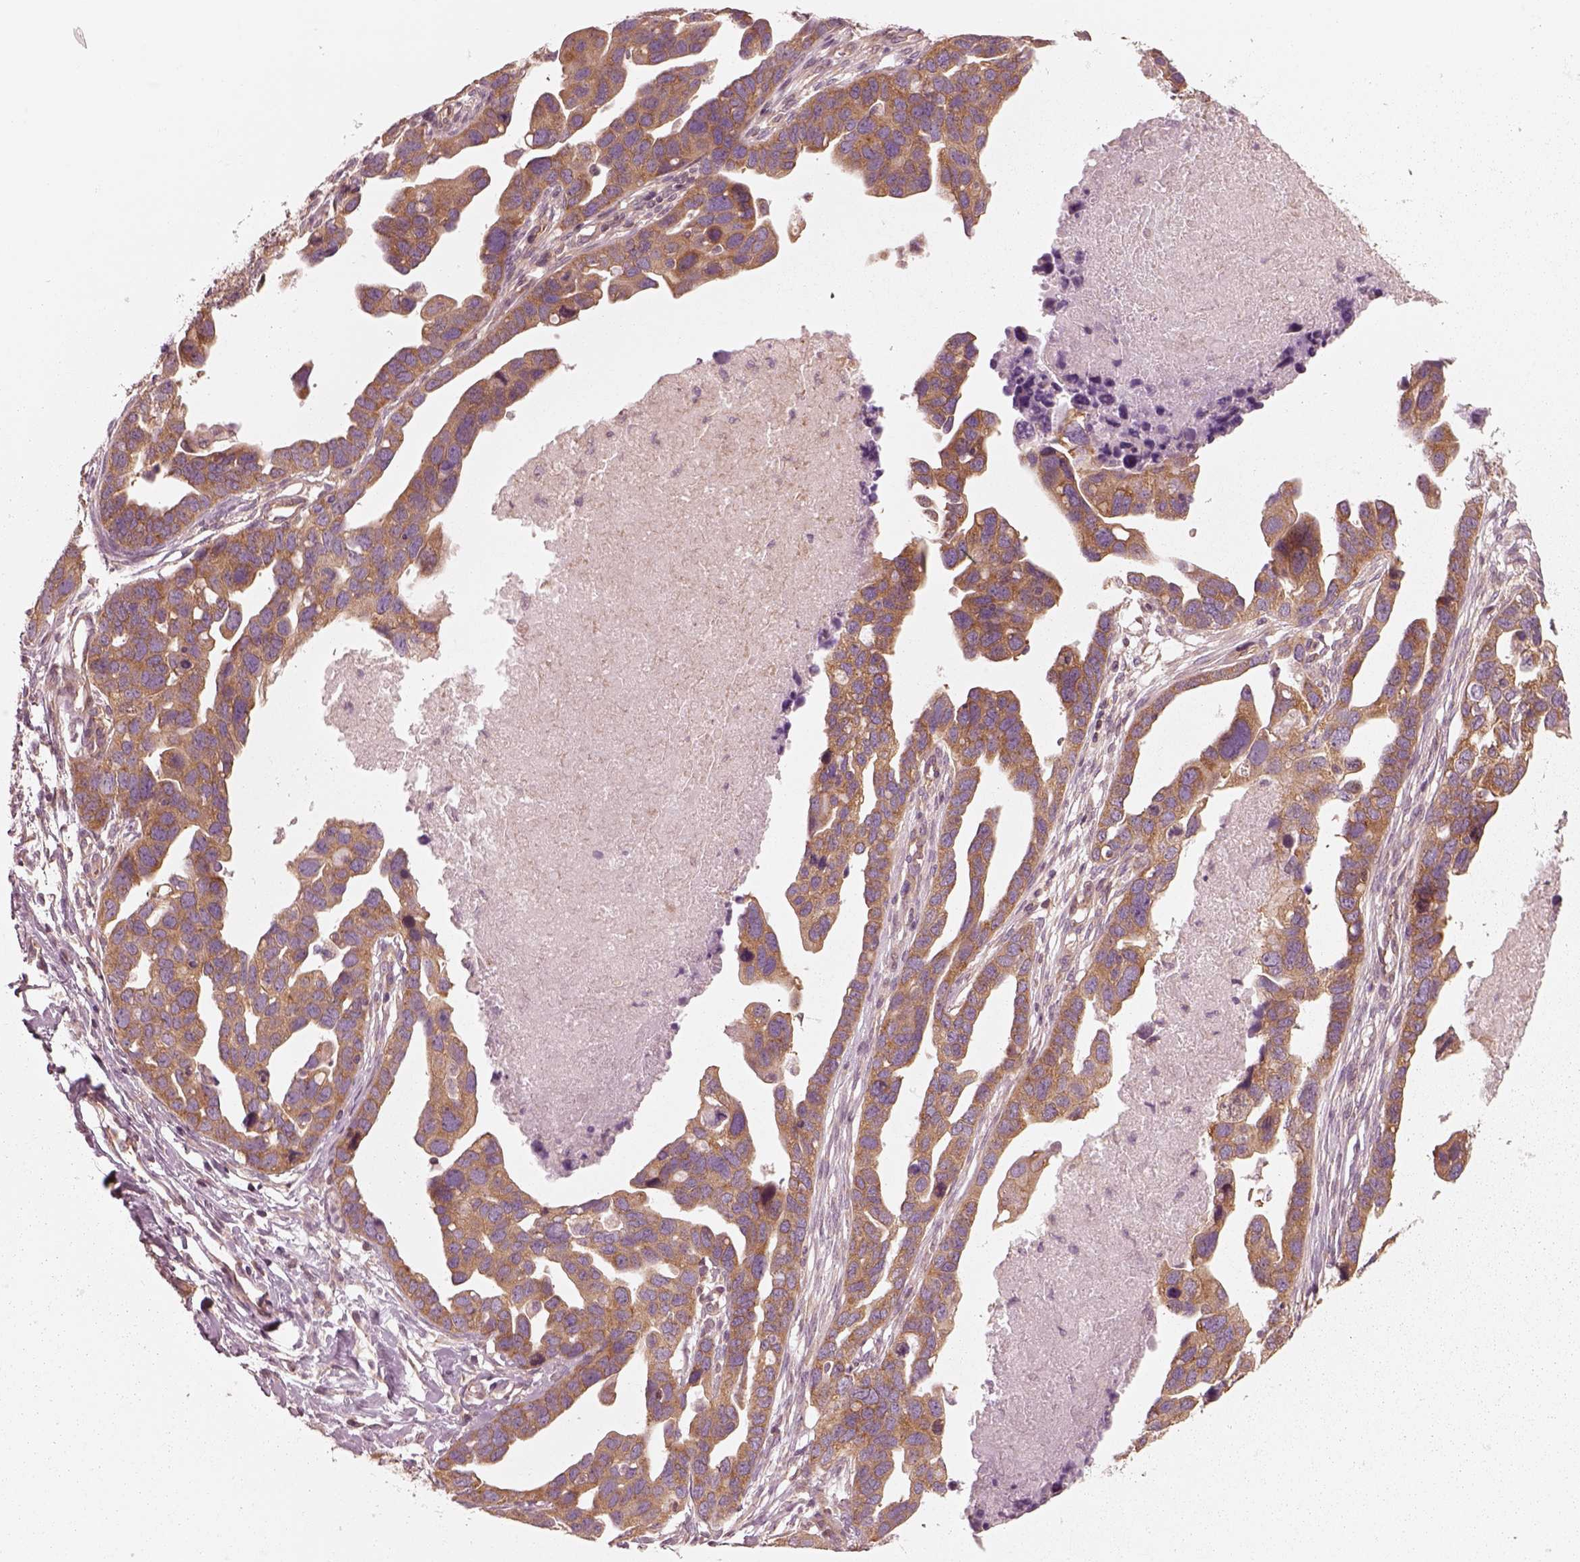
{"staining": {"intensity": "moderate", "quantity": ">75%", "location": "cytoplasmic/membranous"}, "tissue": "ovarian cancer", "cell_type": "Tumor cells", "image_type": "cancer", "snomed": [{"axis": "morphology", "description": "Cystadenocarcinoma, serous, NOS"}, {"axis": "topography", "description": "Ovary"}], "caption": "Immunohistochemical staining of ovarian cancer exhibits moderate cytoplasmic/membranous protein positivity in approximately >75% of tumor cells.", "gene": "CNOT2", "patient": {"sex": "female", "age": 54}}